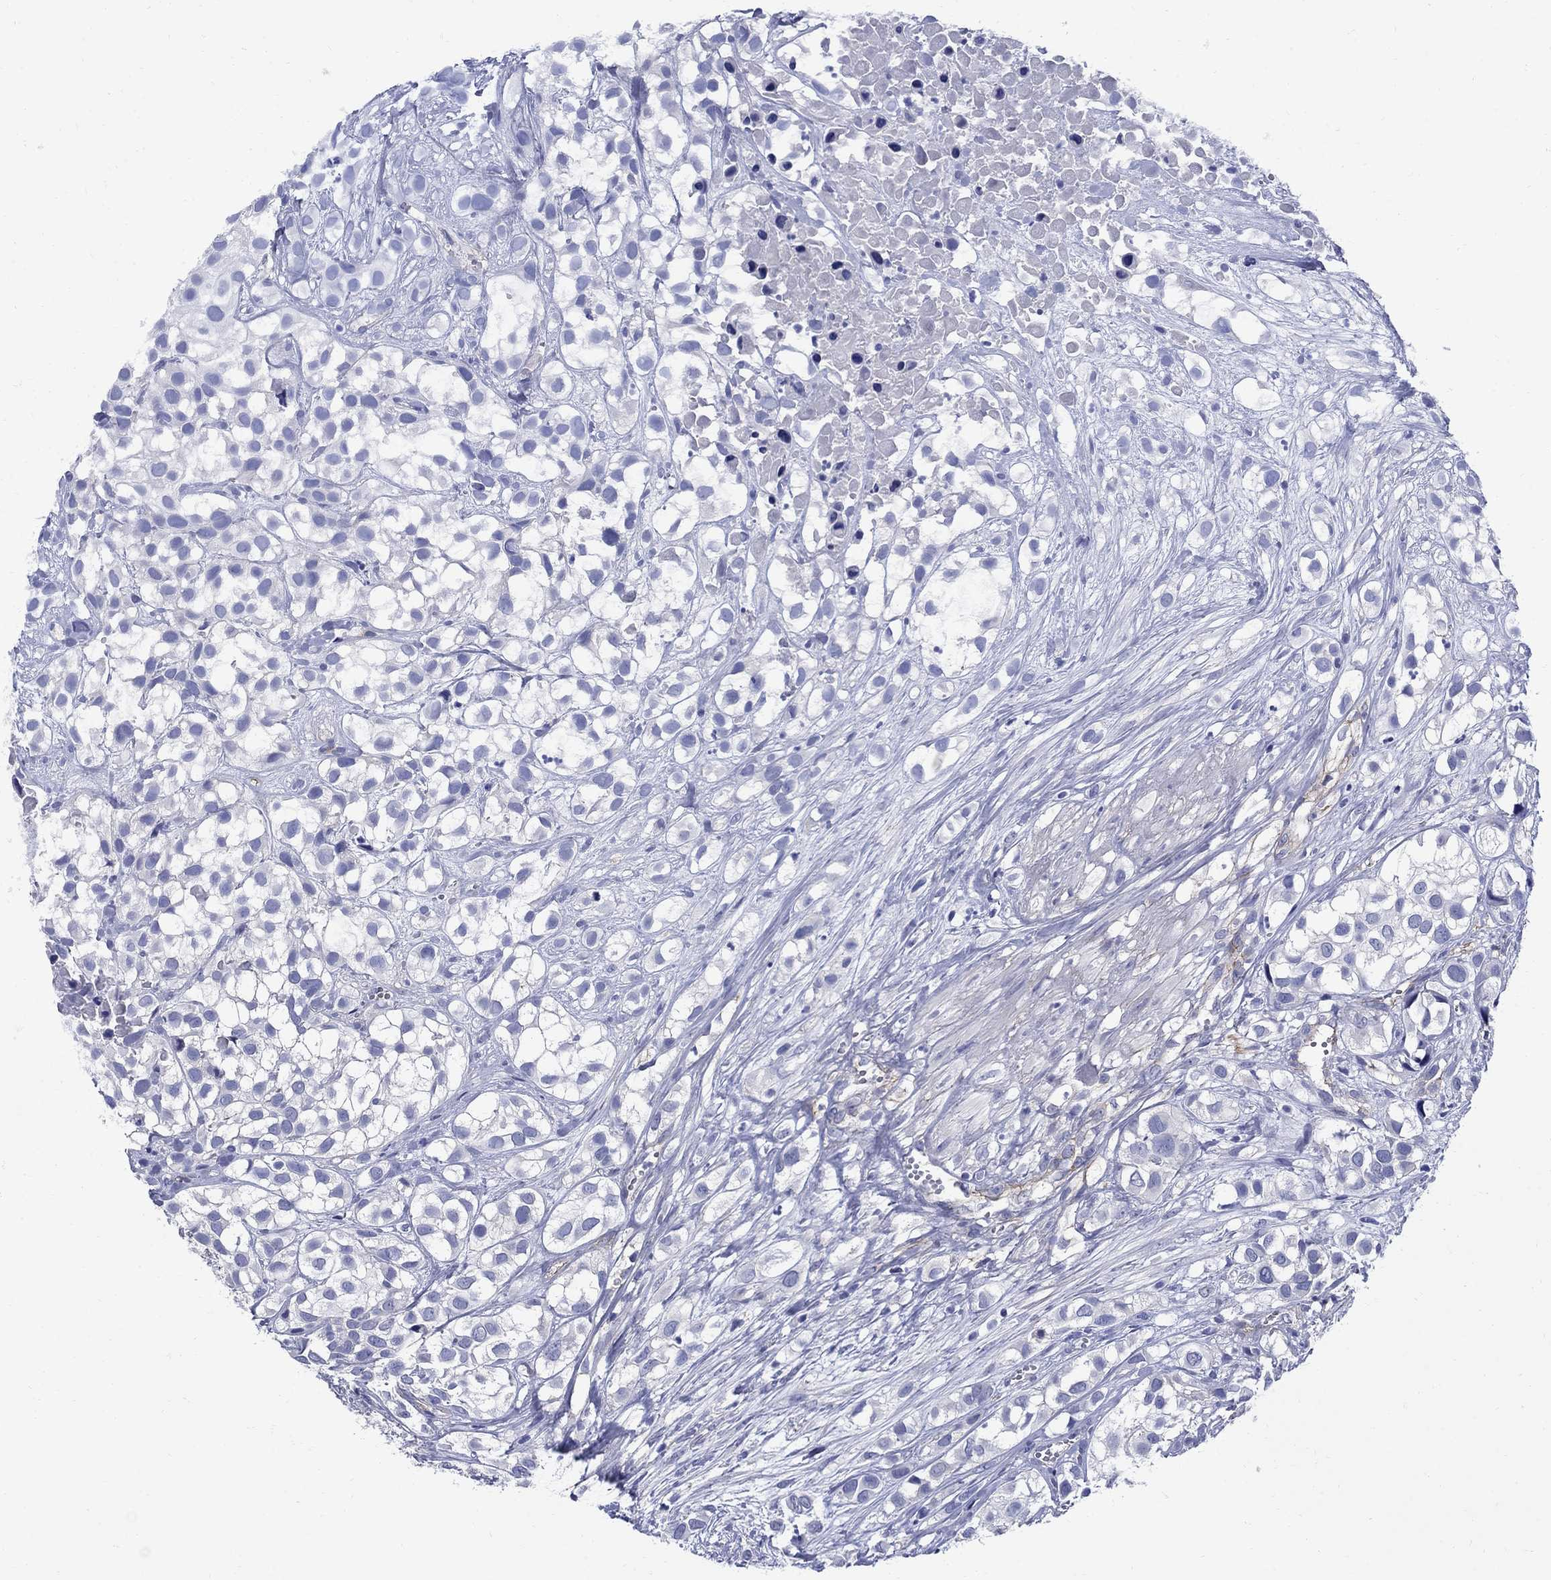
{"staining": {"intensity": "negative", "quantity": "none", "location": "none"}, "tissue": "urothelial cancer", "cell_type": "Tumor cells", "image_type": "cancer", "snomed": [{"axis": "morphology", "description": "Urothelial carcinoma, High grade"}, {"axis": "topography", "description": "Urinary bladder"}], "caption": "Histopathology image shows no significant protein staining in tumor cells of urothelial cancer. Brightfield microscopy of IHC stained with DAB (3,3'-diaminobenzidine) (brown) and hematoxylin (blue), captured at high magnification.", "gene": "SMCP", "patient": {"sex": "male", "age": 56}}